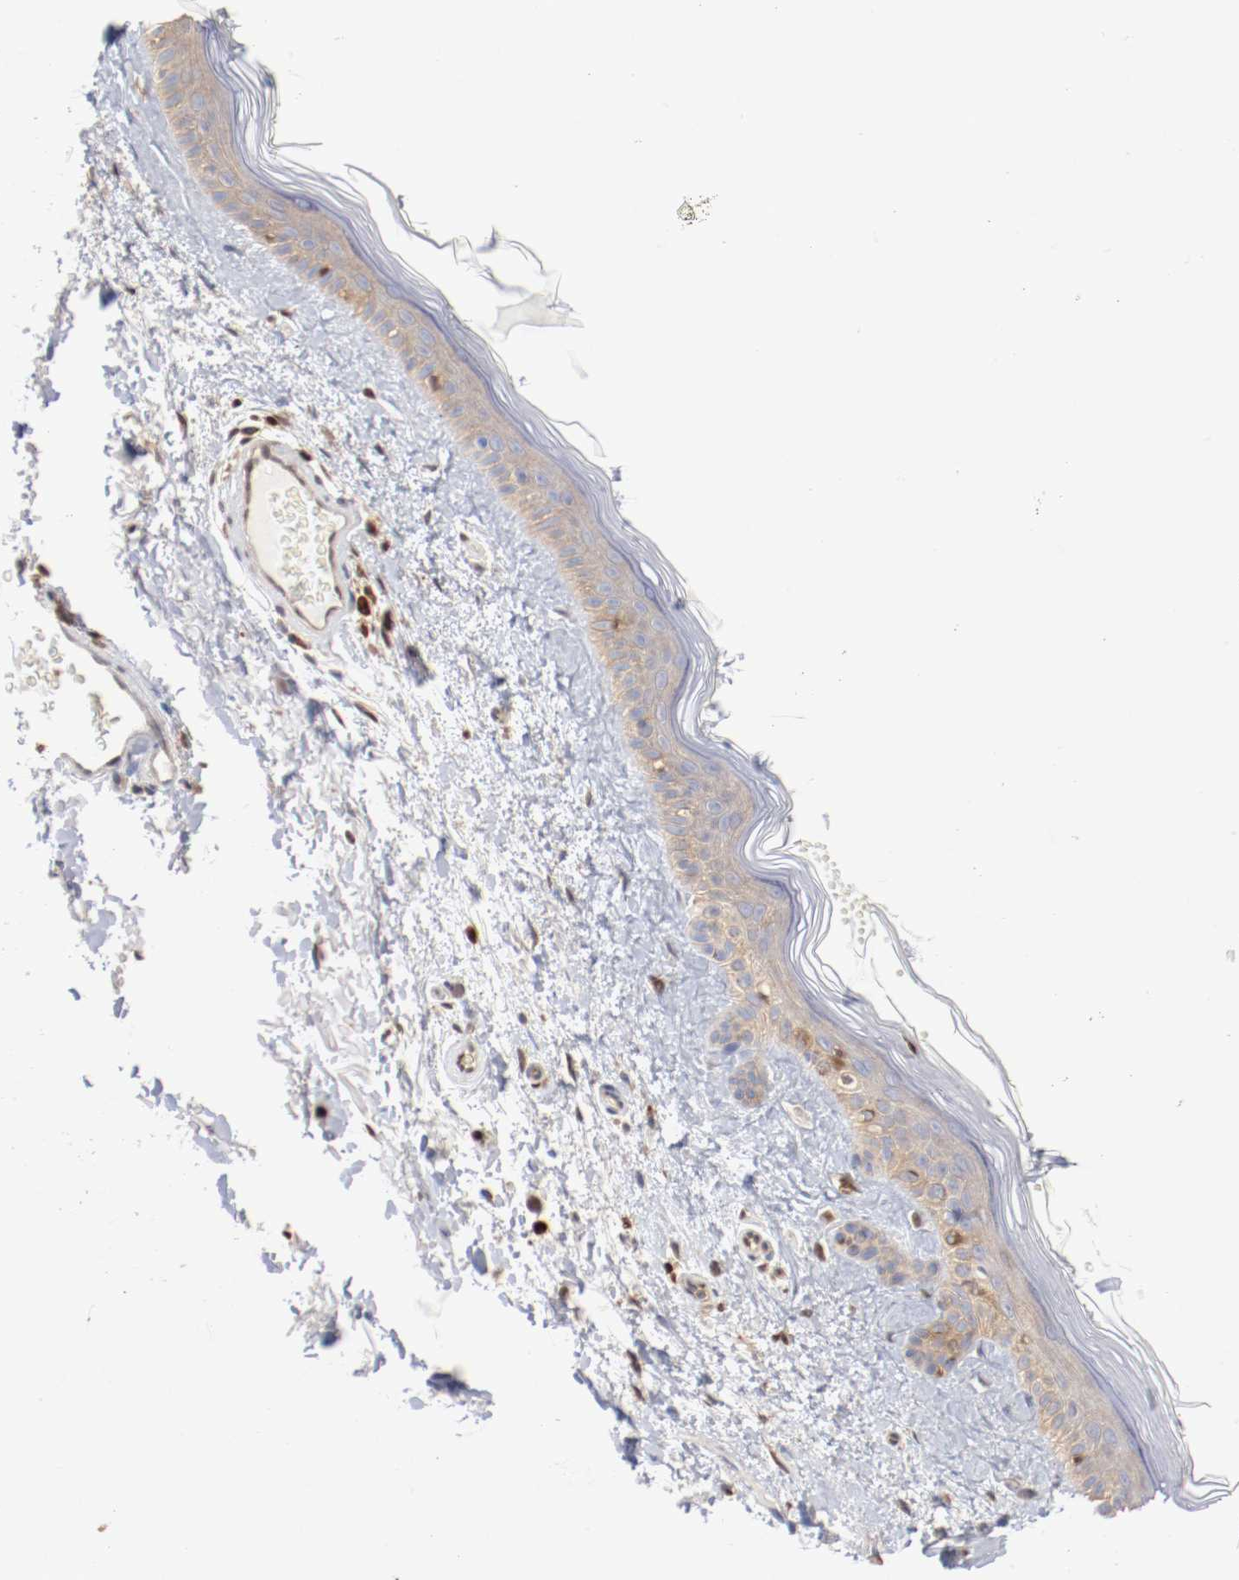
{"staining": {"intensity": "moderate", "quantity": ">75%", "location": "cytoplasmic/membranous"}, "tissue": "skin", "cell_type": "Fibroblasts", "image_type": "normal", "snomed": [{"axis": "morphology", "description": "Normal tissue, NOS"}, {"axis": "topography", "description": "Skin"}], "caption": "Skin stained for a protein shows moderate cytoplasmic/membranous positivity in fibroblasts. (IHC, brightfield microscopy, high magnification).", "gene": "ARHGEF6", "patient": {"sex": "male", "age": 63}}